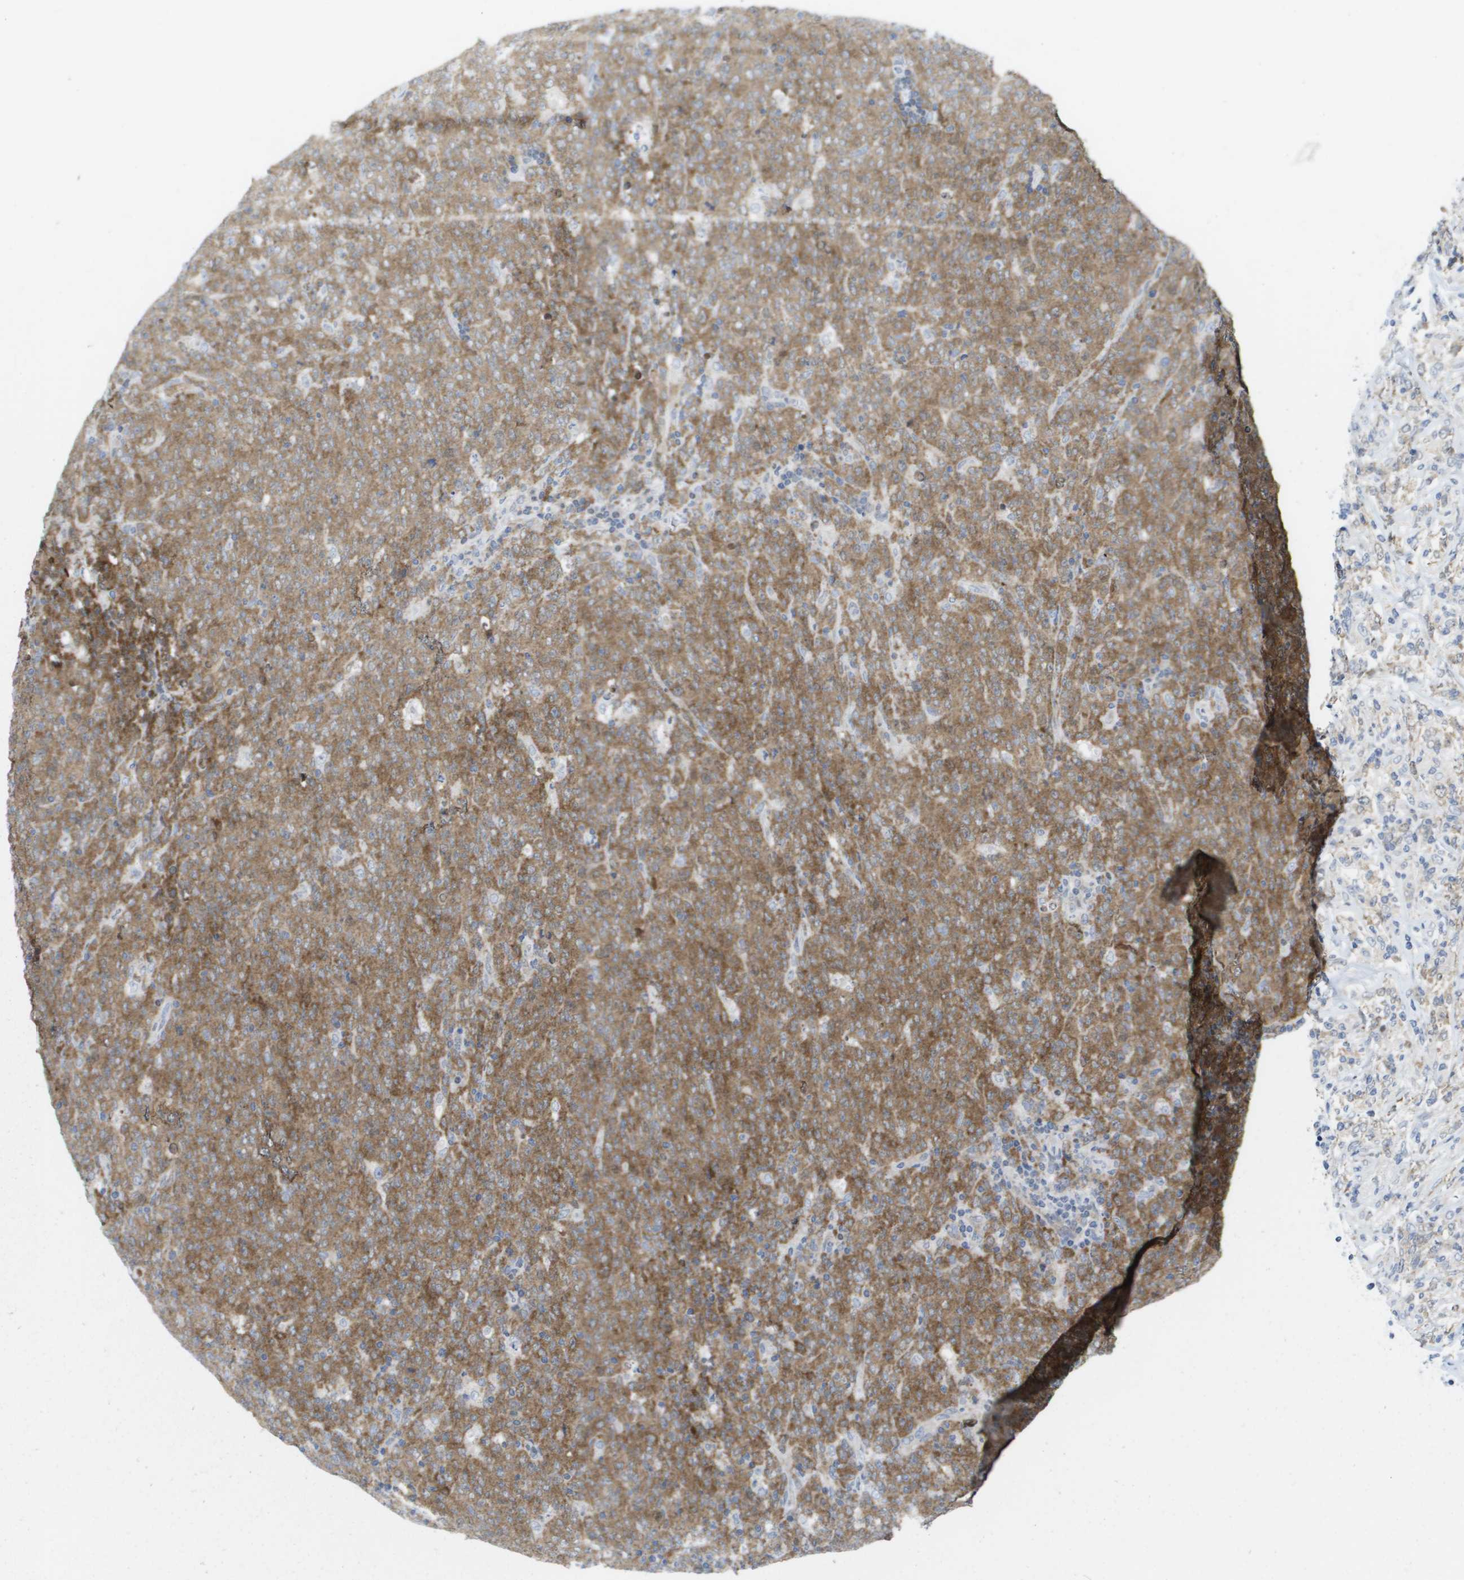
{"staining": {"intensity": "moderate", "quantity": ">75%", "location": "cytoplasmic/membranous"}, "tissue": "lymphoma", "cell_type": "Tumor cells", "image_type": "cancer", "snomed": [{"axis": "morphology", "description": "Malignant lymphoma, non-Hodgkin's type, High grade"}, {"axis": "topography", "description": "Tonsil"}], "caption": "Human malignant lymphoma, non-Hodgkin's type (high-grade) stained with a brown dye shows moderate cytoplasmic/membranous positive positivity in approximately >75% of tumor cells.", "gene": "FKBP4", "patient": {"sex": "female", "age": 36}}